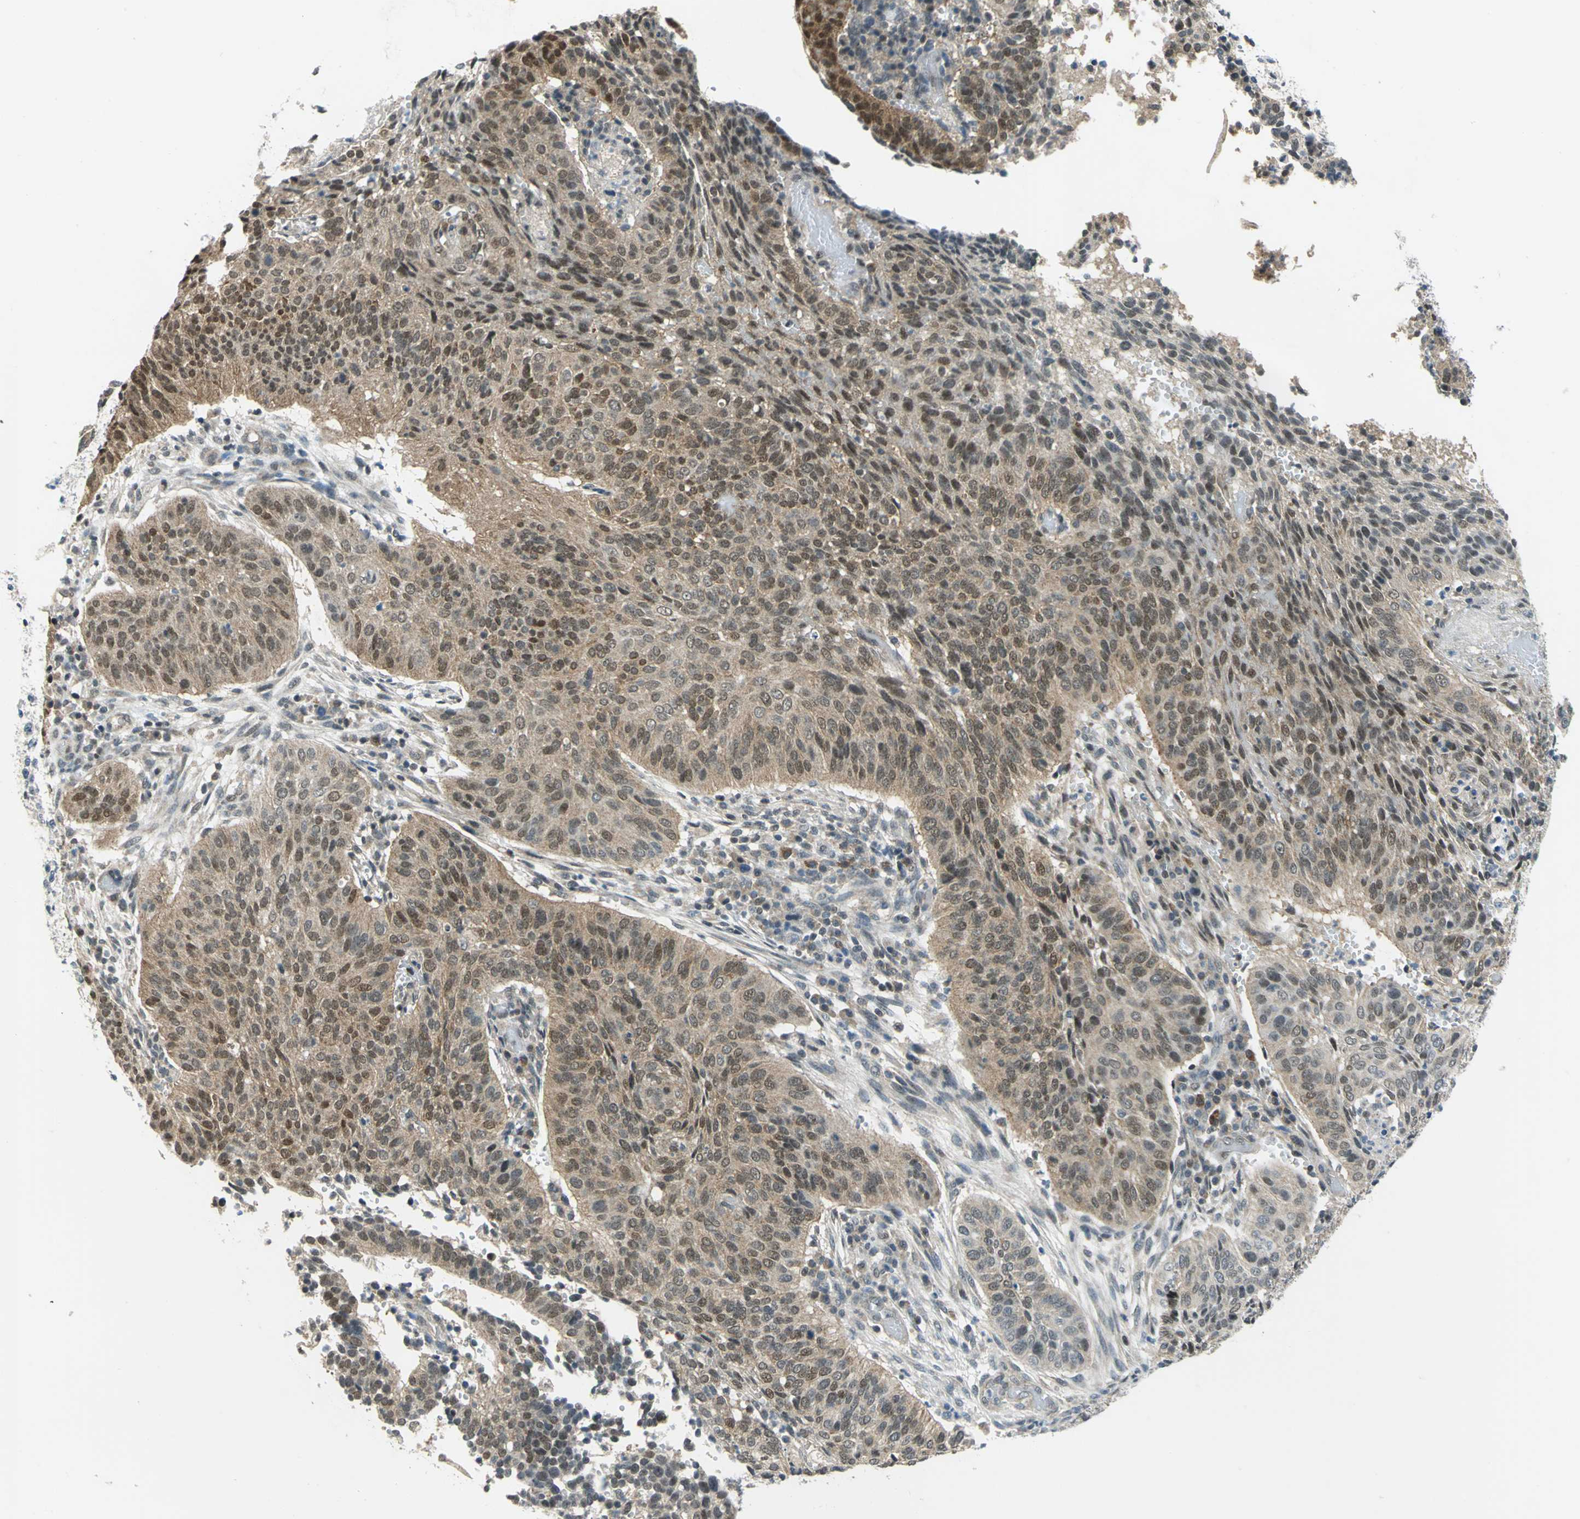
{"staining": {"intensity": "weak", "quantity": ">75%", "location": "cytoplasmic/membranous,nuclear"}, "tissue": "cervical cancer", "cell_type": "Tumor cells", "image_type": "cancer", "snomed": [{"axis": "morphology", "description": "Squamous cell carcinoma, NOS"}, {"axis": "topography", "description": "Cervix"}], "caption": "Immunohistochemistry (IHC) (DAB (3,3'-diaminobenzidine)) staining of squamous cell carcinoma (cervical) displays weak cytoplasmic/membranous and nuclear protein staining in about >75% of tumor cells.", "gene": "PIN1", "patient": {"sex": "female", "age": 39}}